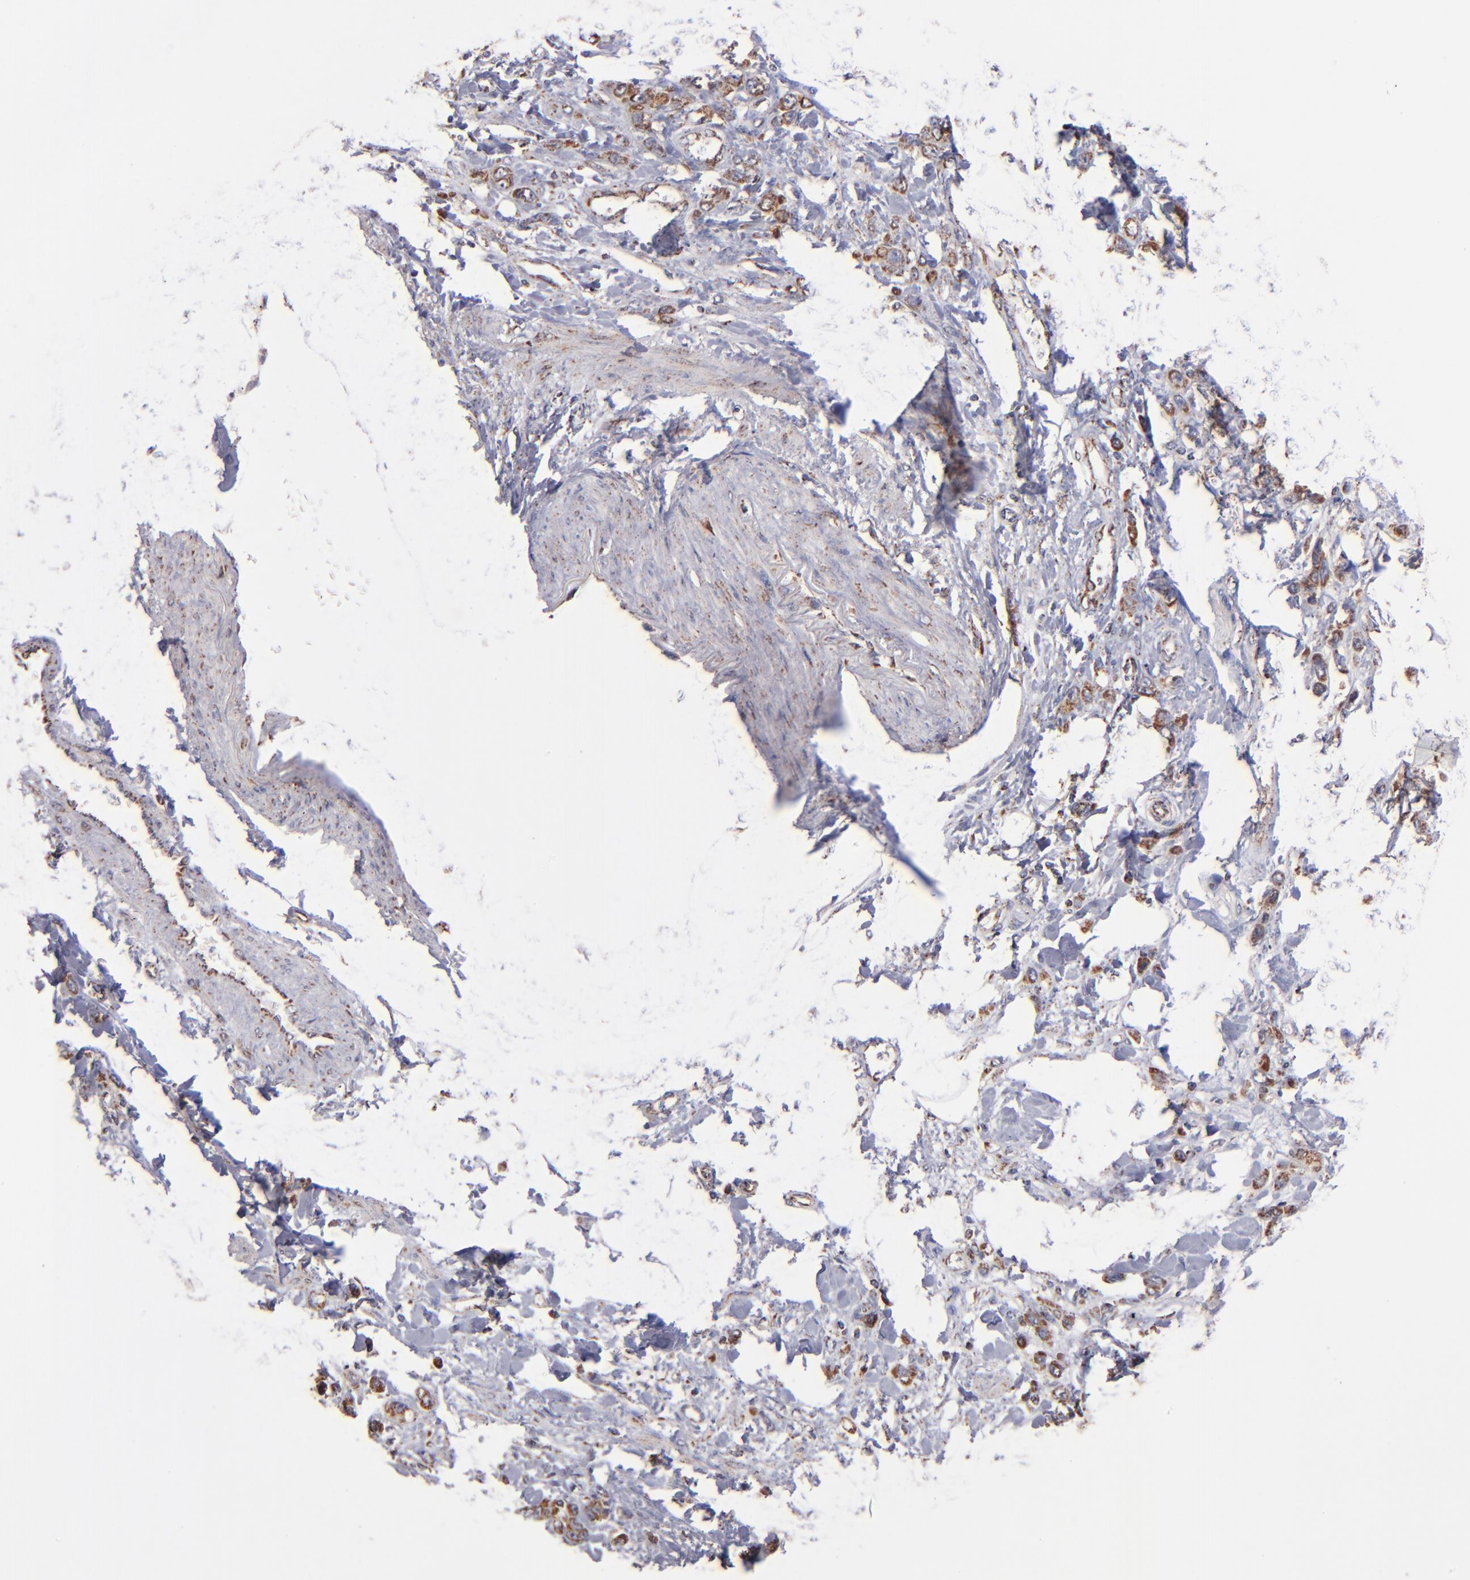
{"staining": {"intensity": "moderate", "quantity": ">75%", "location": "cytoplasmic/membranous"}, "tissue": "stomach cancer", "cell_type": "Tumor cells", "image_type": "cancer", "snomed": [{"axis": "morphology", "description": "Normal tissue, NOS"}, {"axis": "morphology", "description": "Adenocarcinoma, NOS"}, {"axis": "topography", "description": "Stomach"}], "caption": "A photomicrograph of stomach cancer stained for a protein demonstrates moderate cytoplasmic/membranous brown staining in tumor cells.", "gene": "DLST", "patient": {"sex": "male", "age": 82}}